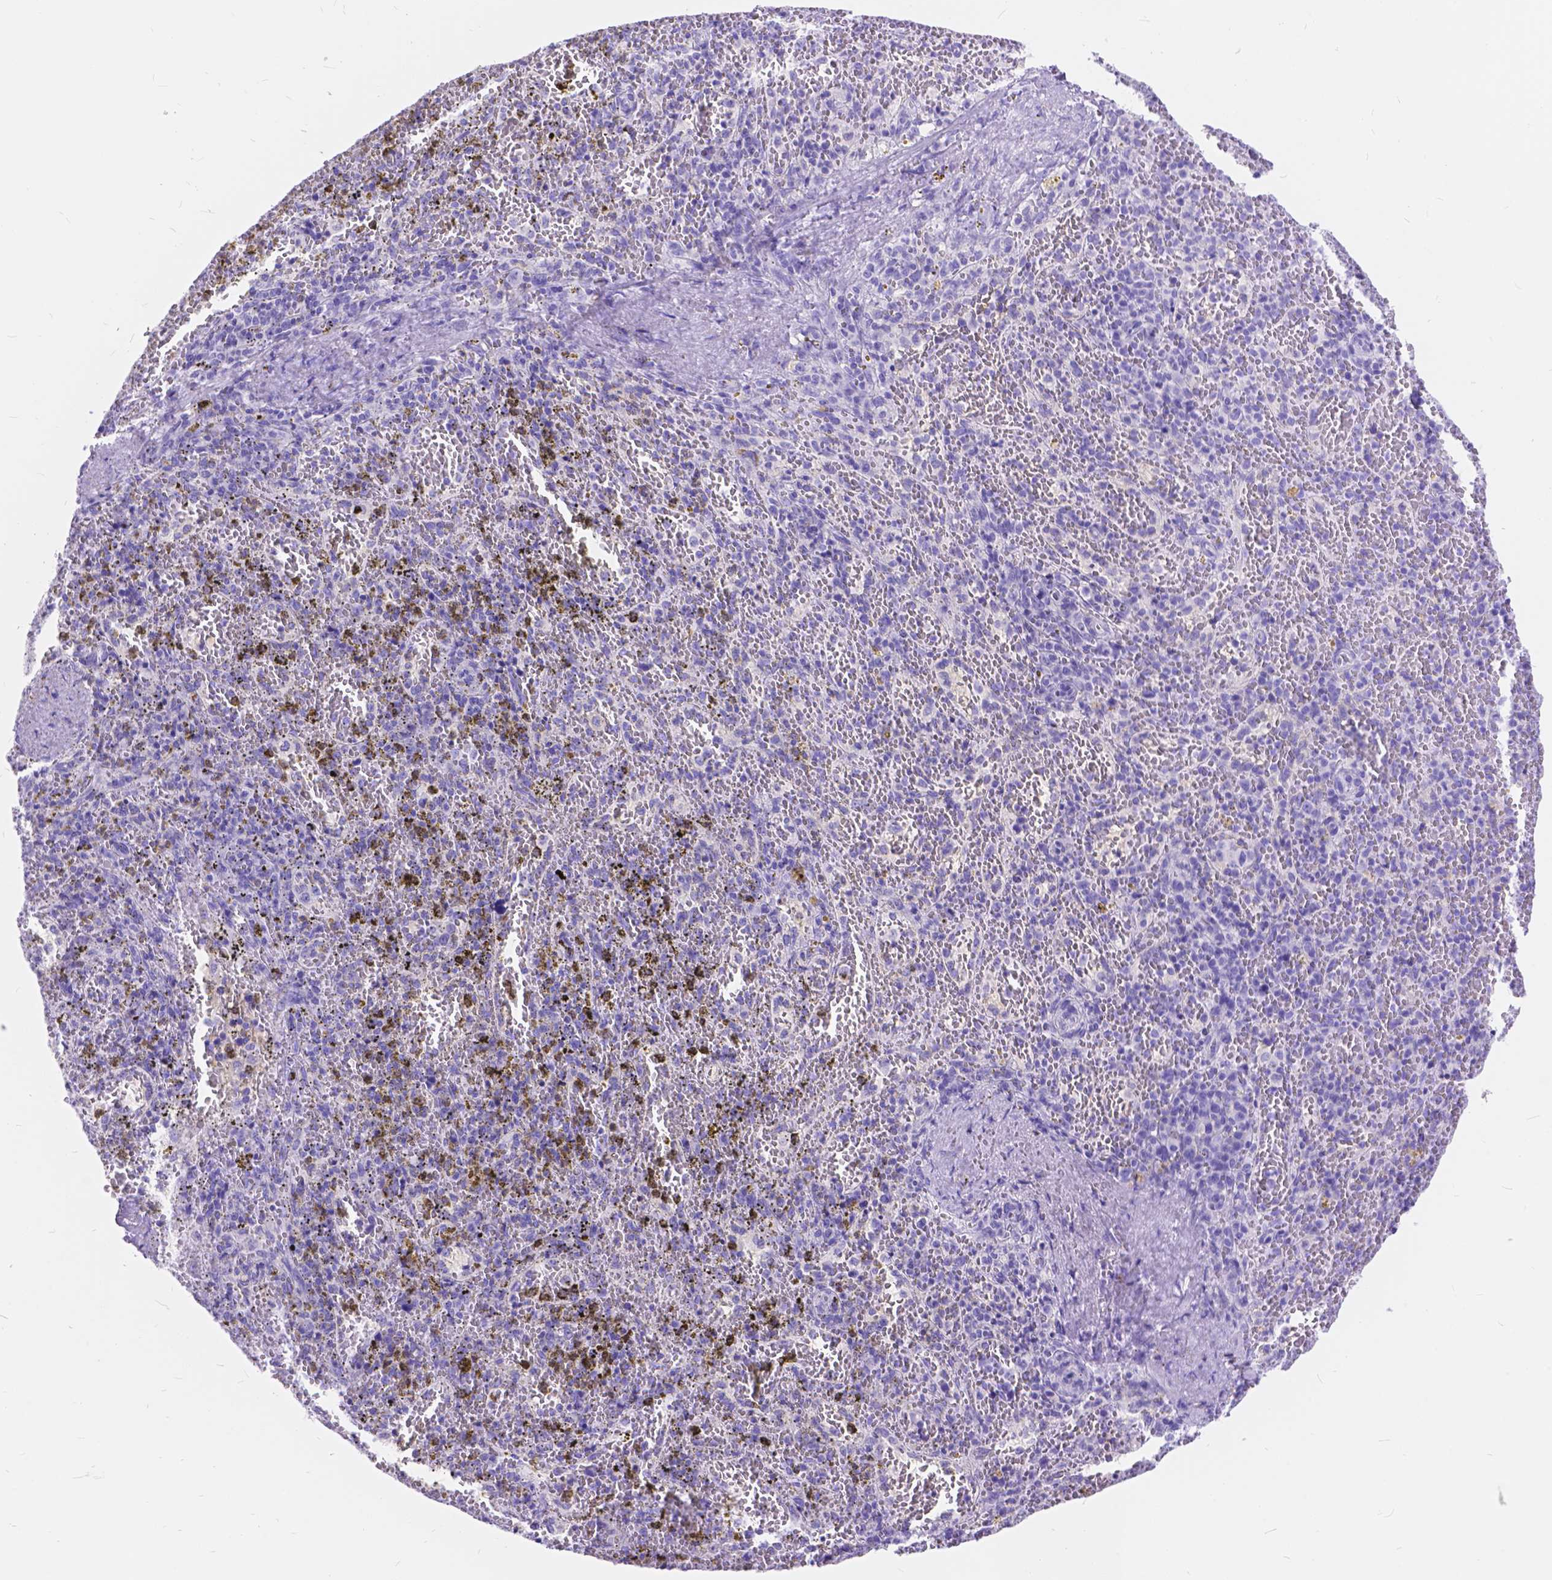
{"staining": {"intensity": "negative", "quantity": "none", "location": "none"}, "tissue": "spleen", "cell_type": "Cells in red pulp", "image_type": "normal", "snomed": [{"axis": "morphology", "description": "Normal tissue, NOS"}, {"axis": "topography", "description": "Spleen"}], "caption": "This image is of unremarkable spleen stained with IHC to label a protein in brown with the nuclei are counter-stained blue. There is no positivity in cells in red pulp.", "gene": "FOXL2", "patient": {"sex": "female", "age": 50}}